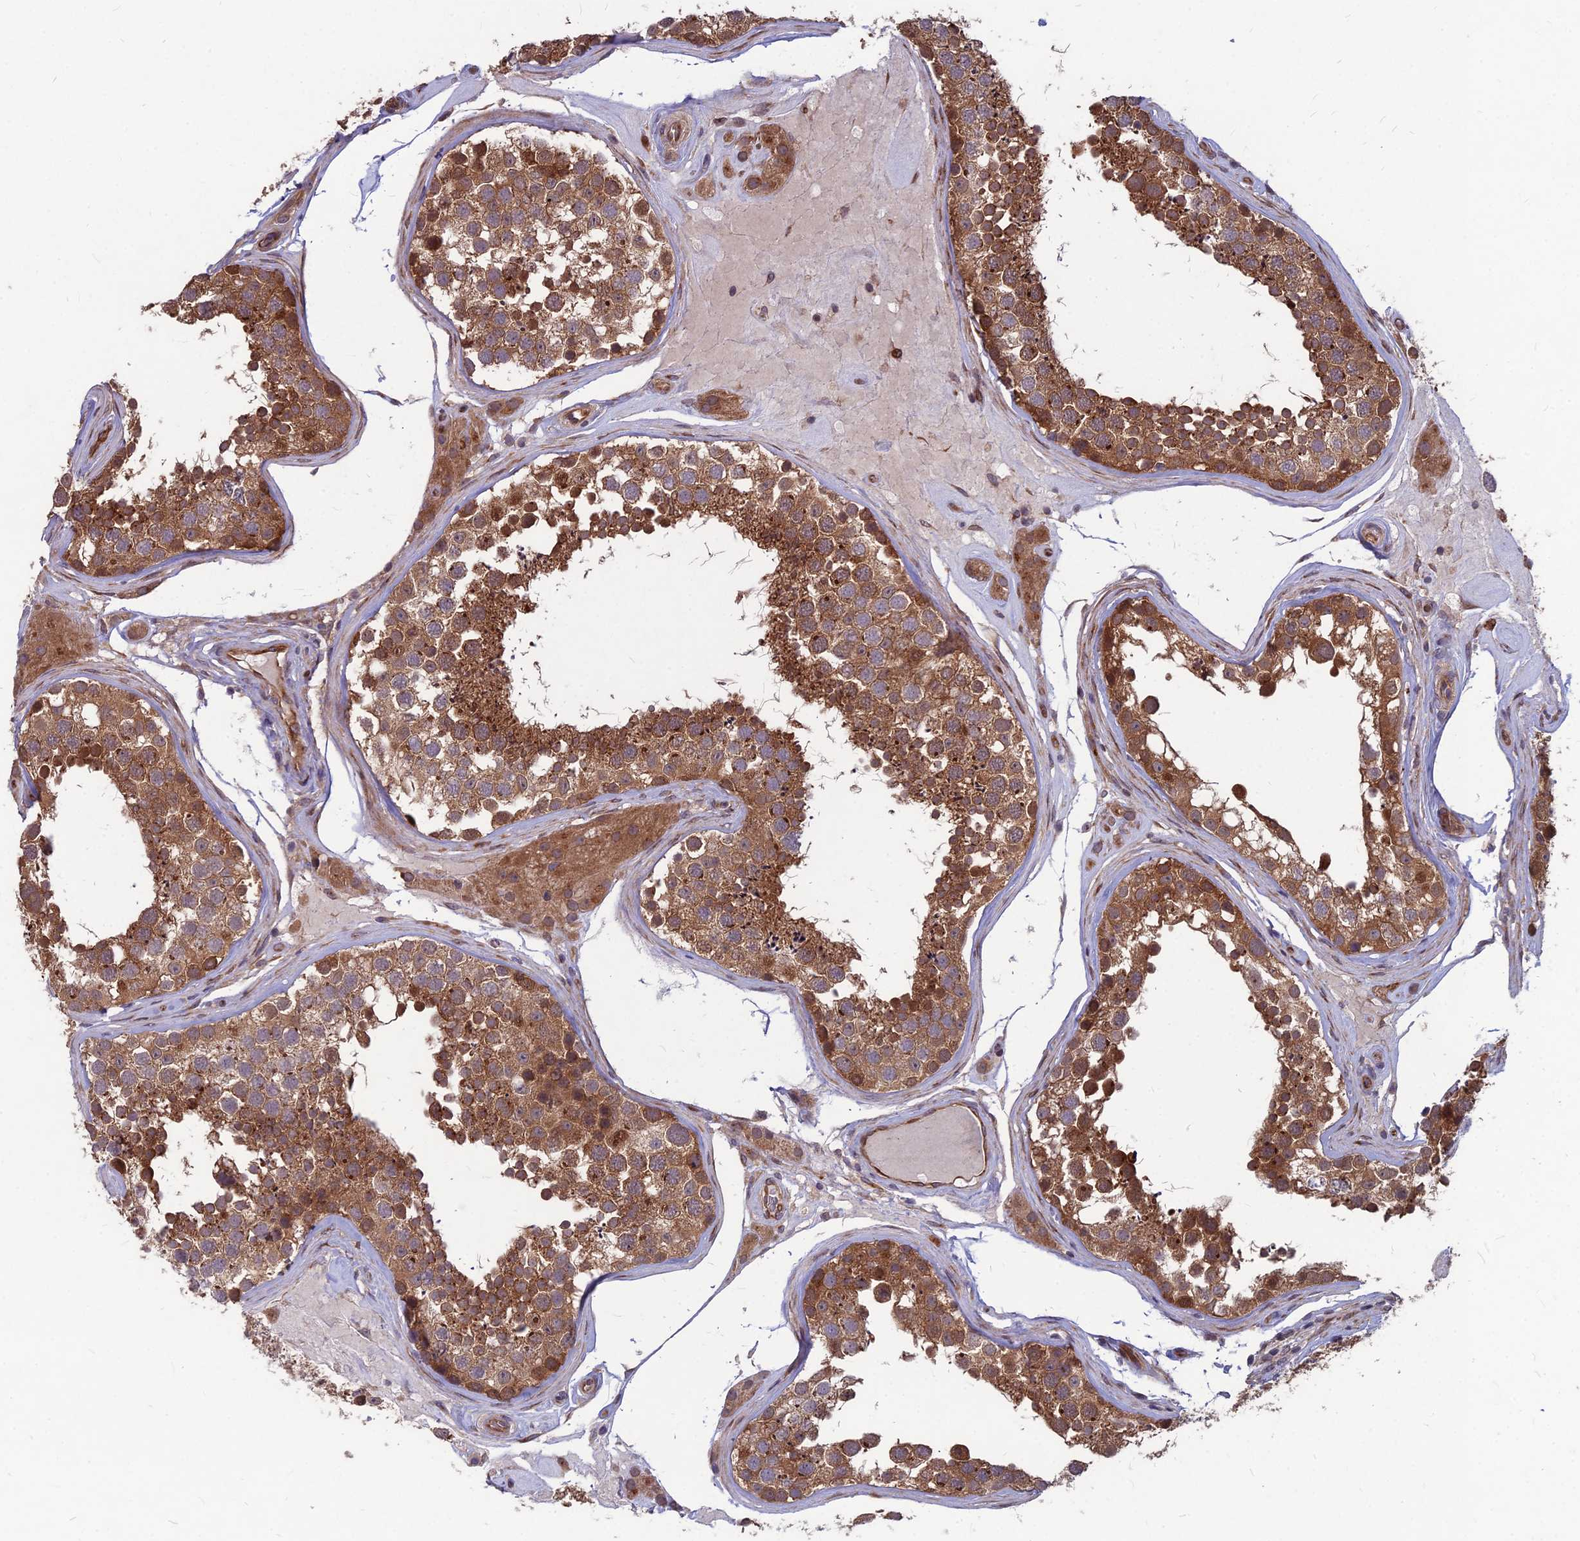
{"staining": {"intensity": "strong", "quantity": ">75%", "location": "cytoplasmic/membranous"}, "tissue": "testis", "cell_type": "Cells in seminiferous ducts", "image_type": "normal", "snomed": [{"axis": "morphology", "description": "Normal tissue, NOS"}, {"axis": "topography", "description": "Testis"}], "caption": "An immunohistochemistry (IHC) histopathology image of benign tissue is shown. Protein staining in brown shows strong cytoplasmic/membranous positivity in testis within cells in seminiferous ducts.", "gene": "MFSD8", "patient": {"sex": "male", "age": 46}}